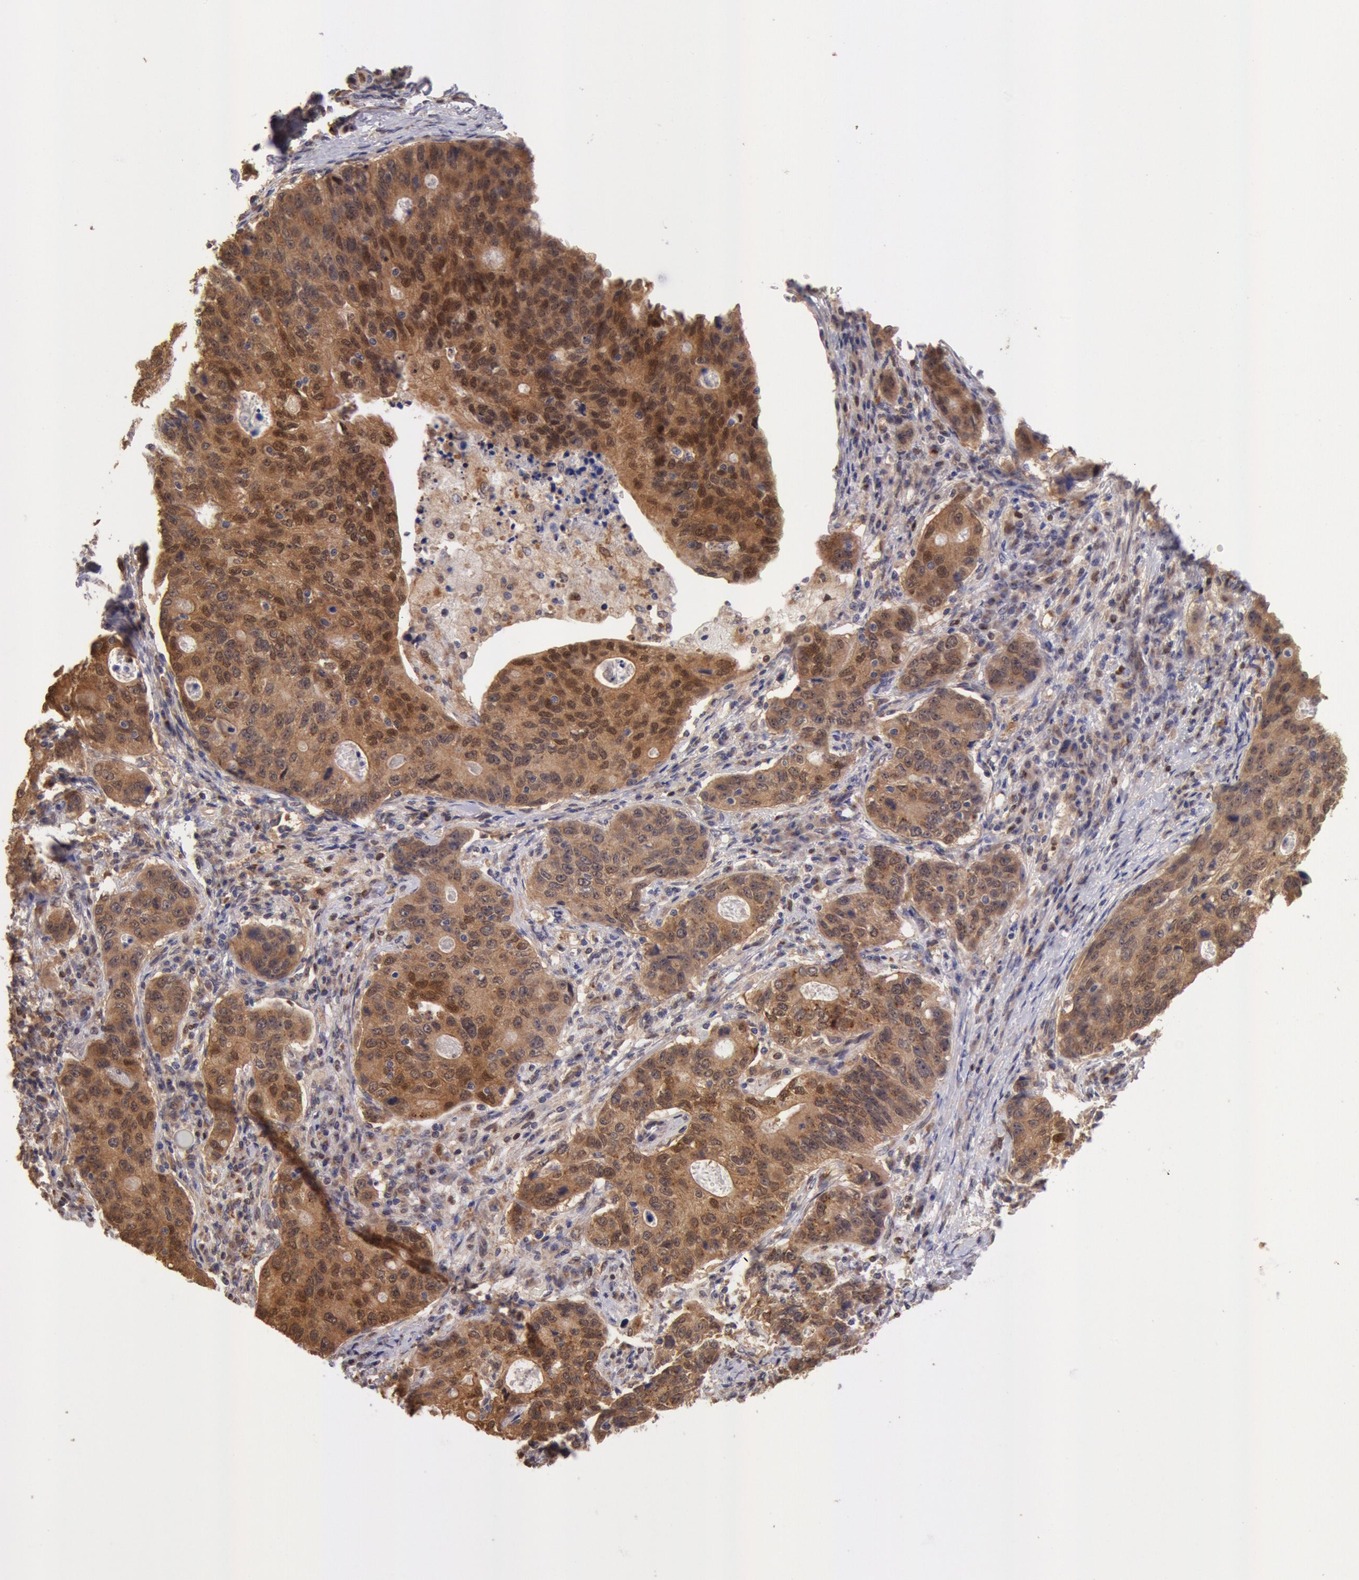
{"staining": {"intensity": "strong", "quantity": ">75%", "location": "cytoplasmic/membranous,nuclear"}, "tissue": "stomach cancer", "cell_type": "Tumor cells", "image_type": "cancer", "snomed": [{"axis": "morphology", "description": "Adenocarcinoma, NOS"}, {"axis": "topography", "description": "Esophagus"}, {"axis": "topography", "description": "Stomach"}], "caption": "Tumor cells demonstrate strong cytoplasmic/membranous and nuclear expression in approximately >75% of cells in adenocarcinoma (stomach). The protein is shown in brown color, while the nuclei are stained blue.", "gene": "COMT", "patient": {"sex": "male", "age": 74}}